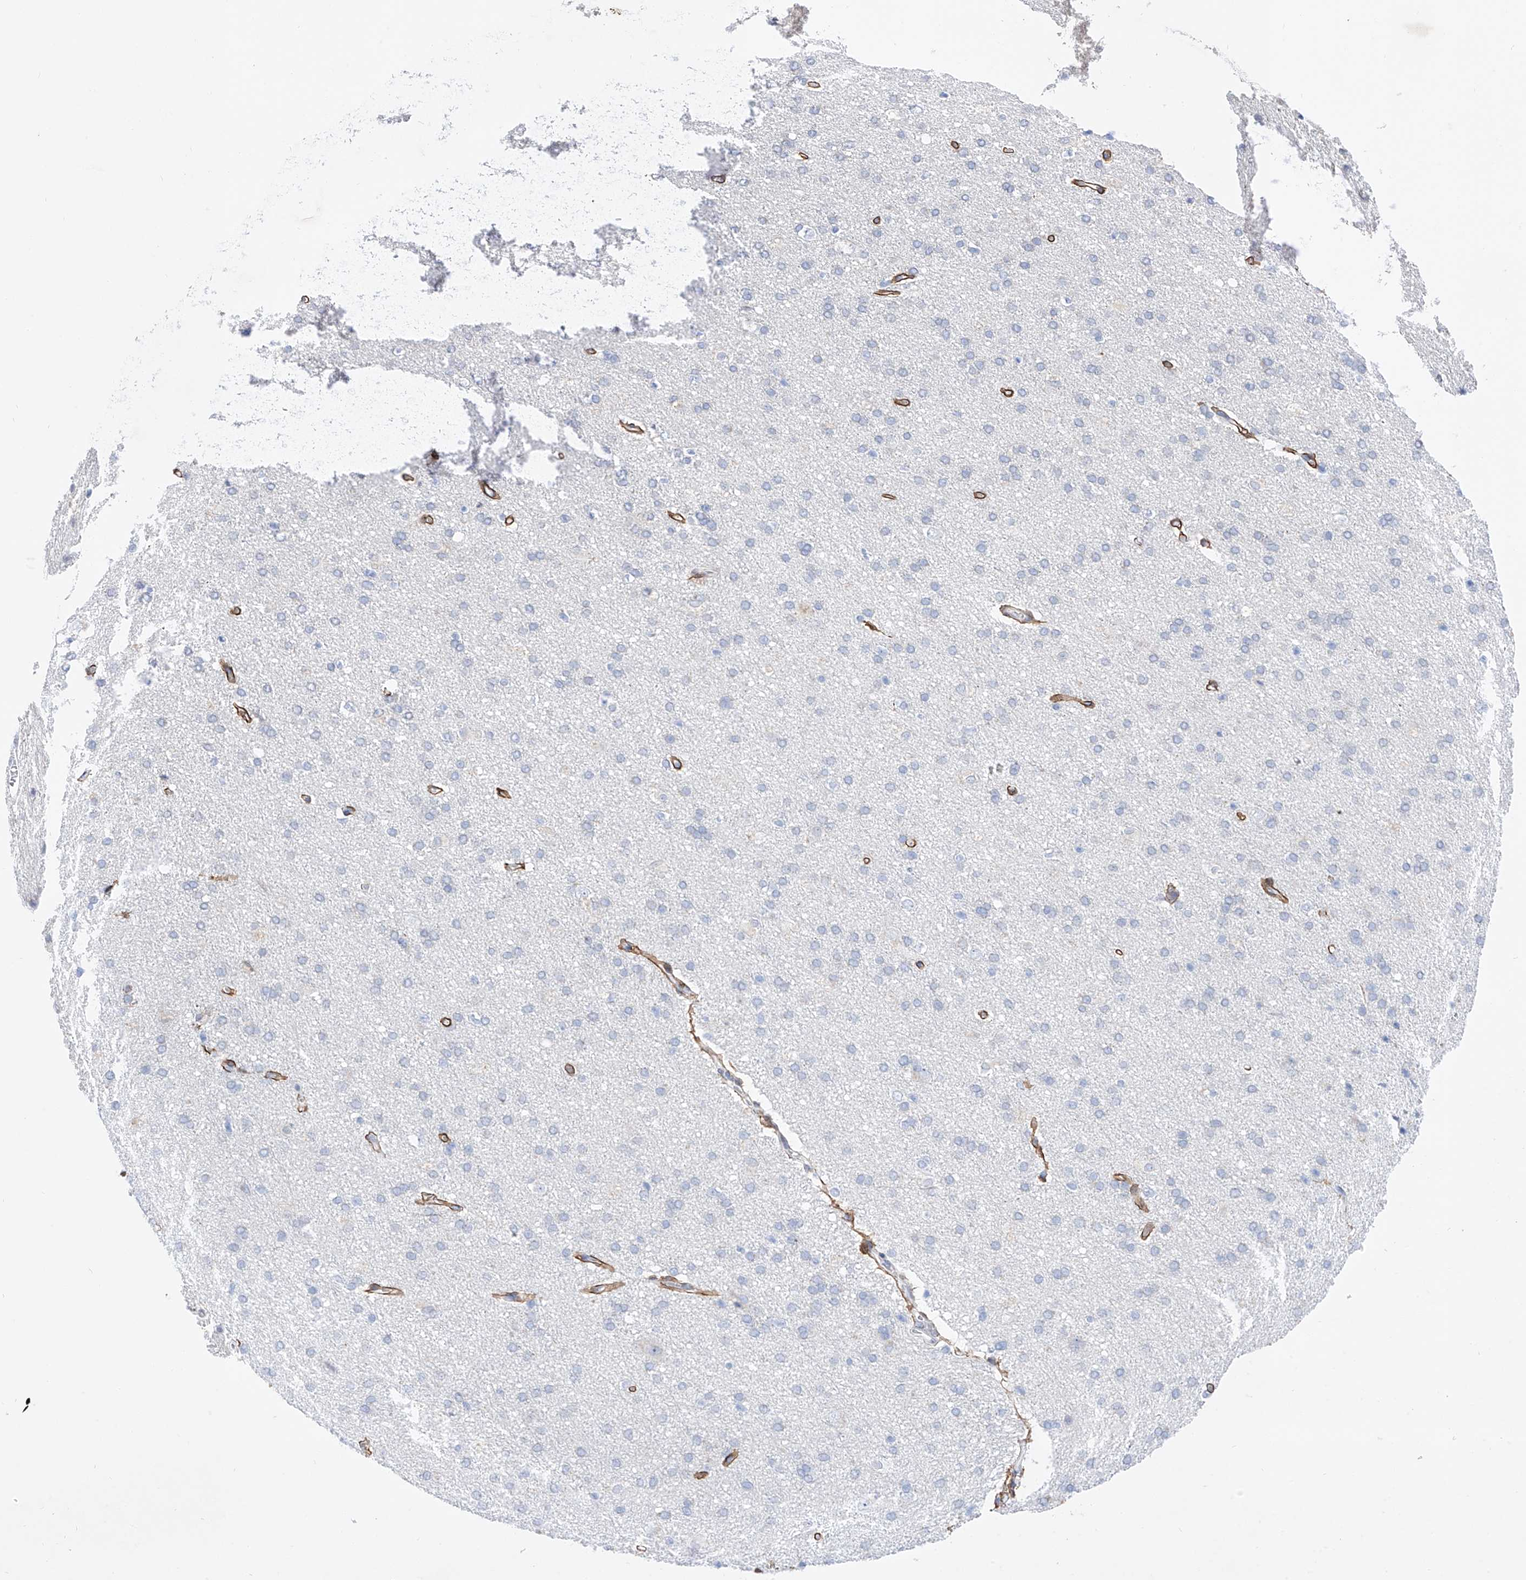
{"staining": {"intensity": "negative", "quantity": "none", "location": "none"}, "tissue": "cerebral cortex", "cell_type": "Endothelial cells", "image_type": "normal", "snomed": [{"axis": "morphology", "description": "Normal tissue, NOS"}, {"axis": "topography", "description": "Cerebral cortex"}], "caption": "IHC micrograph of benign cerebral cortex stained for a protein (brown), which demonstrates no positivity in endothelial cells.", "gene": "LCLAT1", "patient": {"sex": "male", "age": 62}}